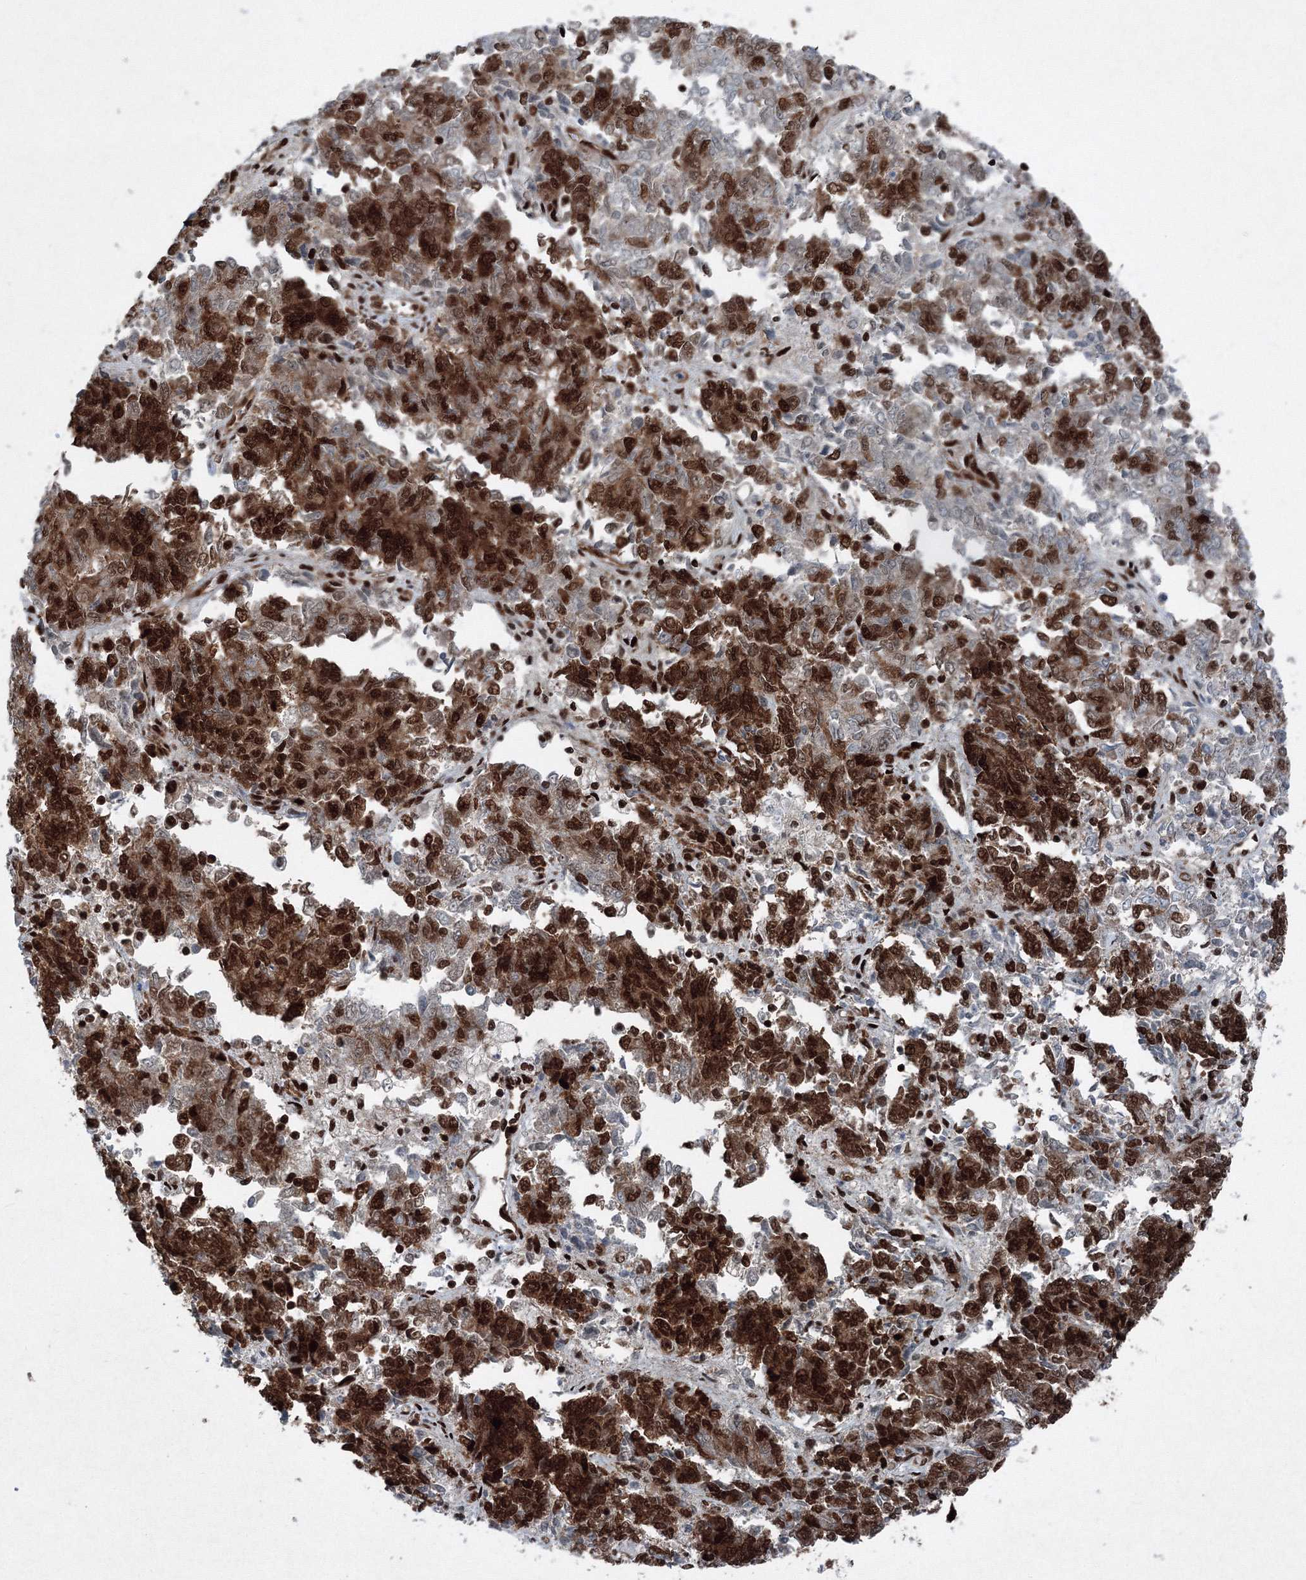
{"staining": {"intensity": "strong", "quantity": ">75%", "location": "cytoplasmic/membranous,nuclear"}, "tissue": "endometrial cancer", "cell_type": "Tumor cells", "image_type": "cancer", "snomed": [{"axis": "morphology", "description": "Adenocarcinoma, NOS"}, {"axis": "topography", "description": "Endometrium"}], "caption": "Human endometrial cancer (adenocarcinoma) stained with a brown dye shows strong cytoplasmic/membranous and nuclear positive expression in approximately >75% of tumor cells.", "gene": "SNRPC", "patient": {"sex": "female", "age": 80}}